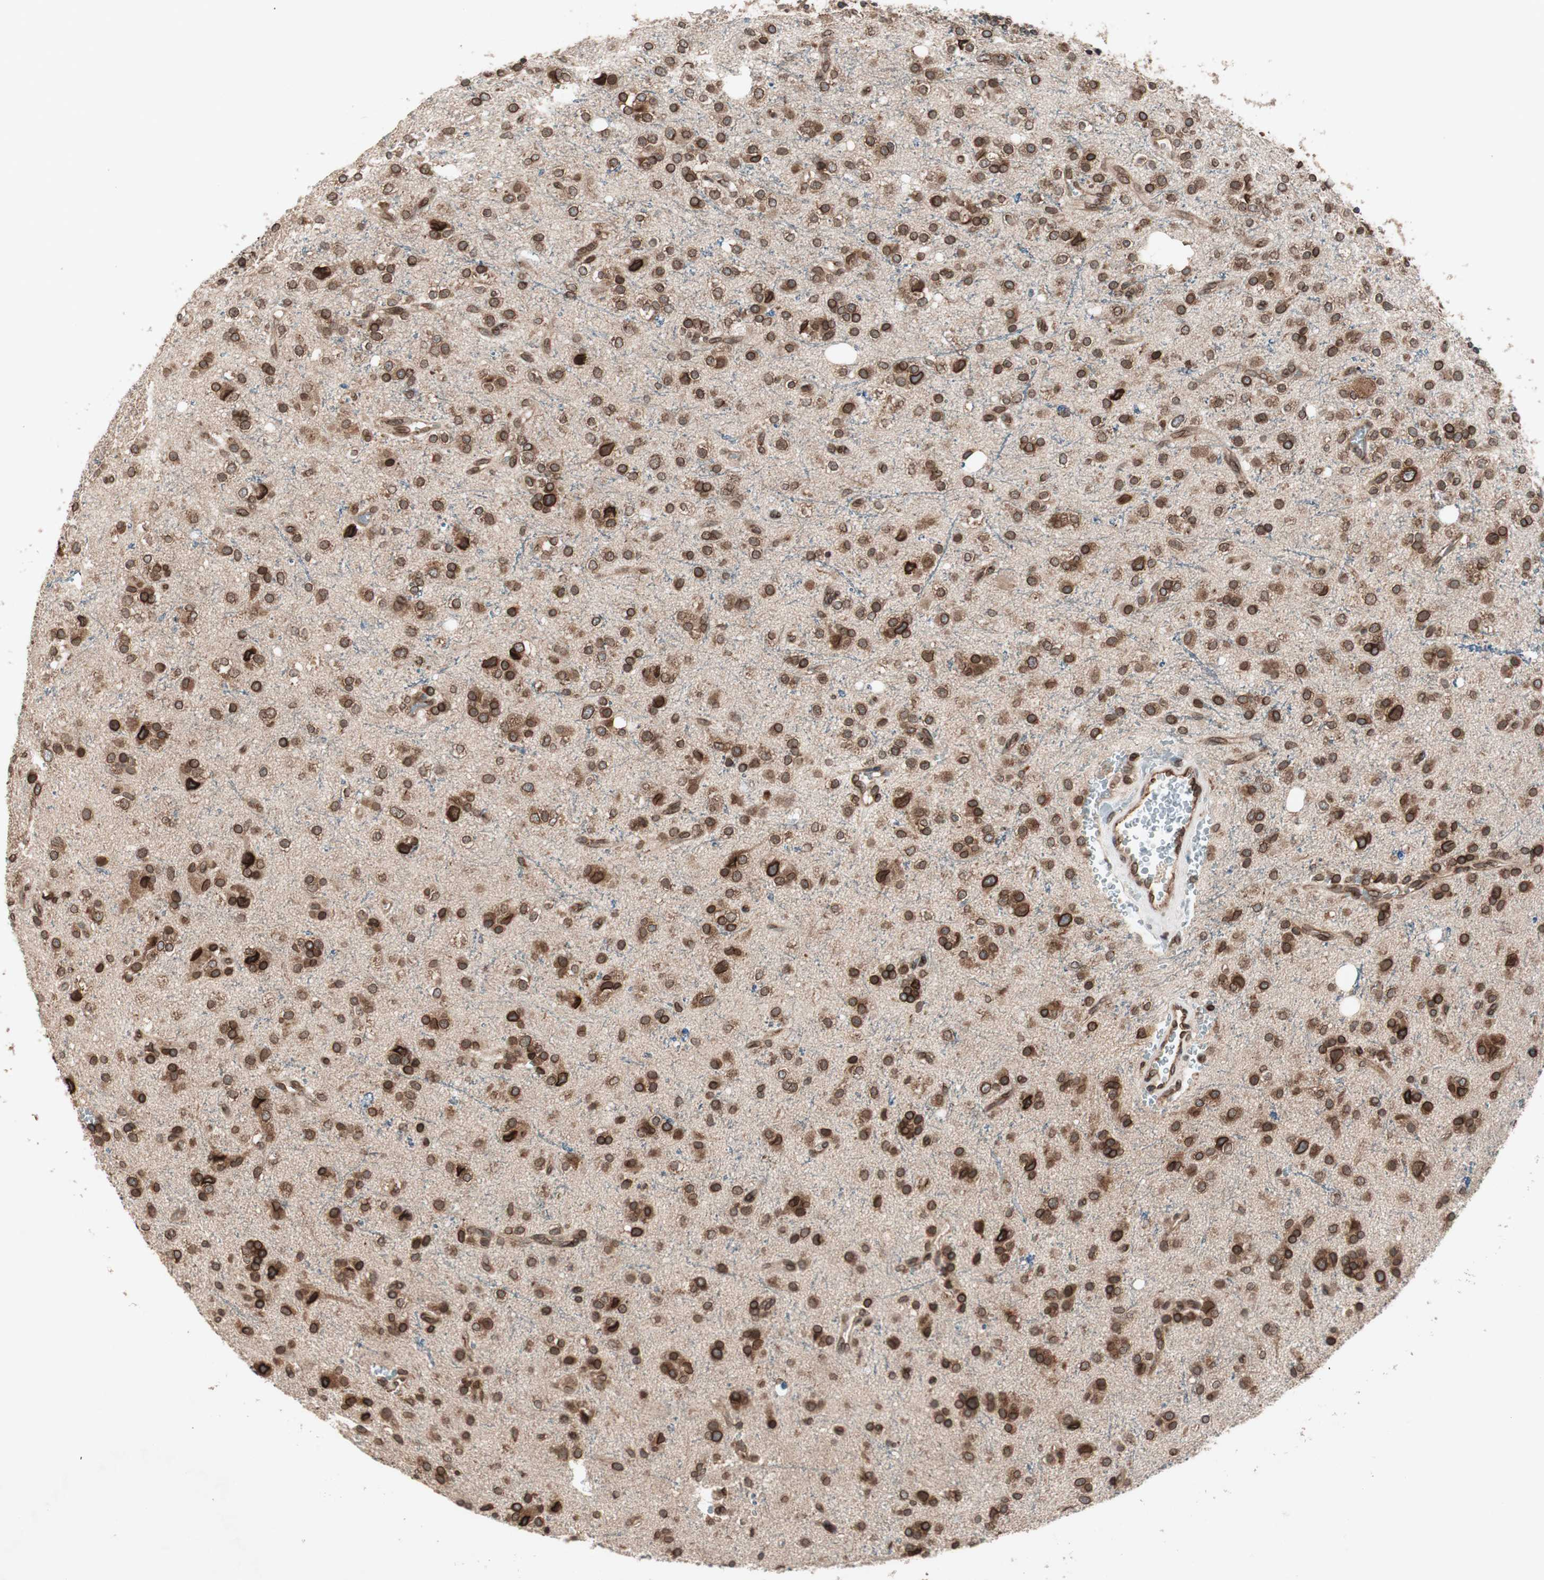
{"staining": {"intensity": "strong", "quantity": ">75%", "location": "cytoplasmic/membranous,nuclear"}, "tissue": "glioma", "cell_type": "Tumor cells", "image_type": "cancer", "snomed": [{"axis": "morphology", "description": "Glioma, malignant, High grade"}, {"axis": "topography", "description": "Brain"}], "caption": "Immunohistochemistry (DAB (3,3'-diaminobenzidine)) staining of glioma reveals strong cytoplasmic/membranous and nuclear protein positivity in approximately >75% of tumor cells.", "gene": "NUP62", "patient": {"sex": "male", "age": 47}}